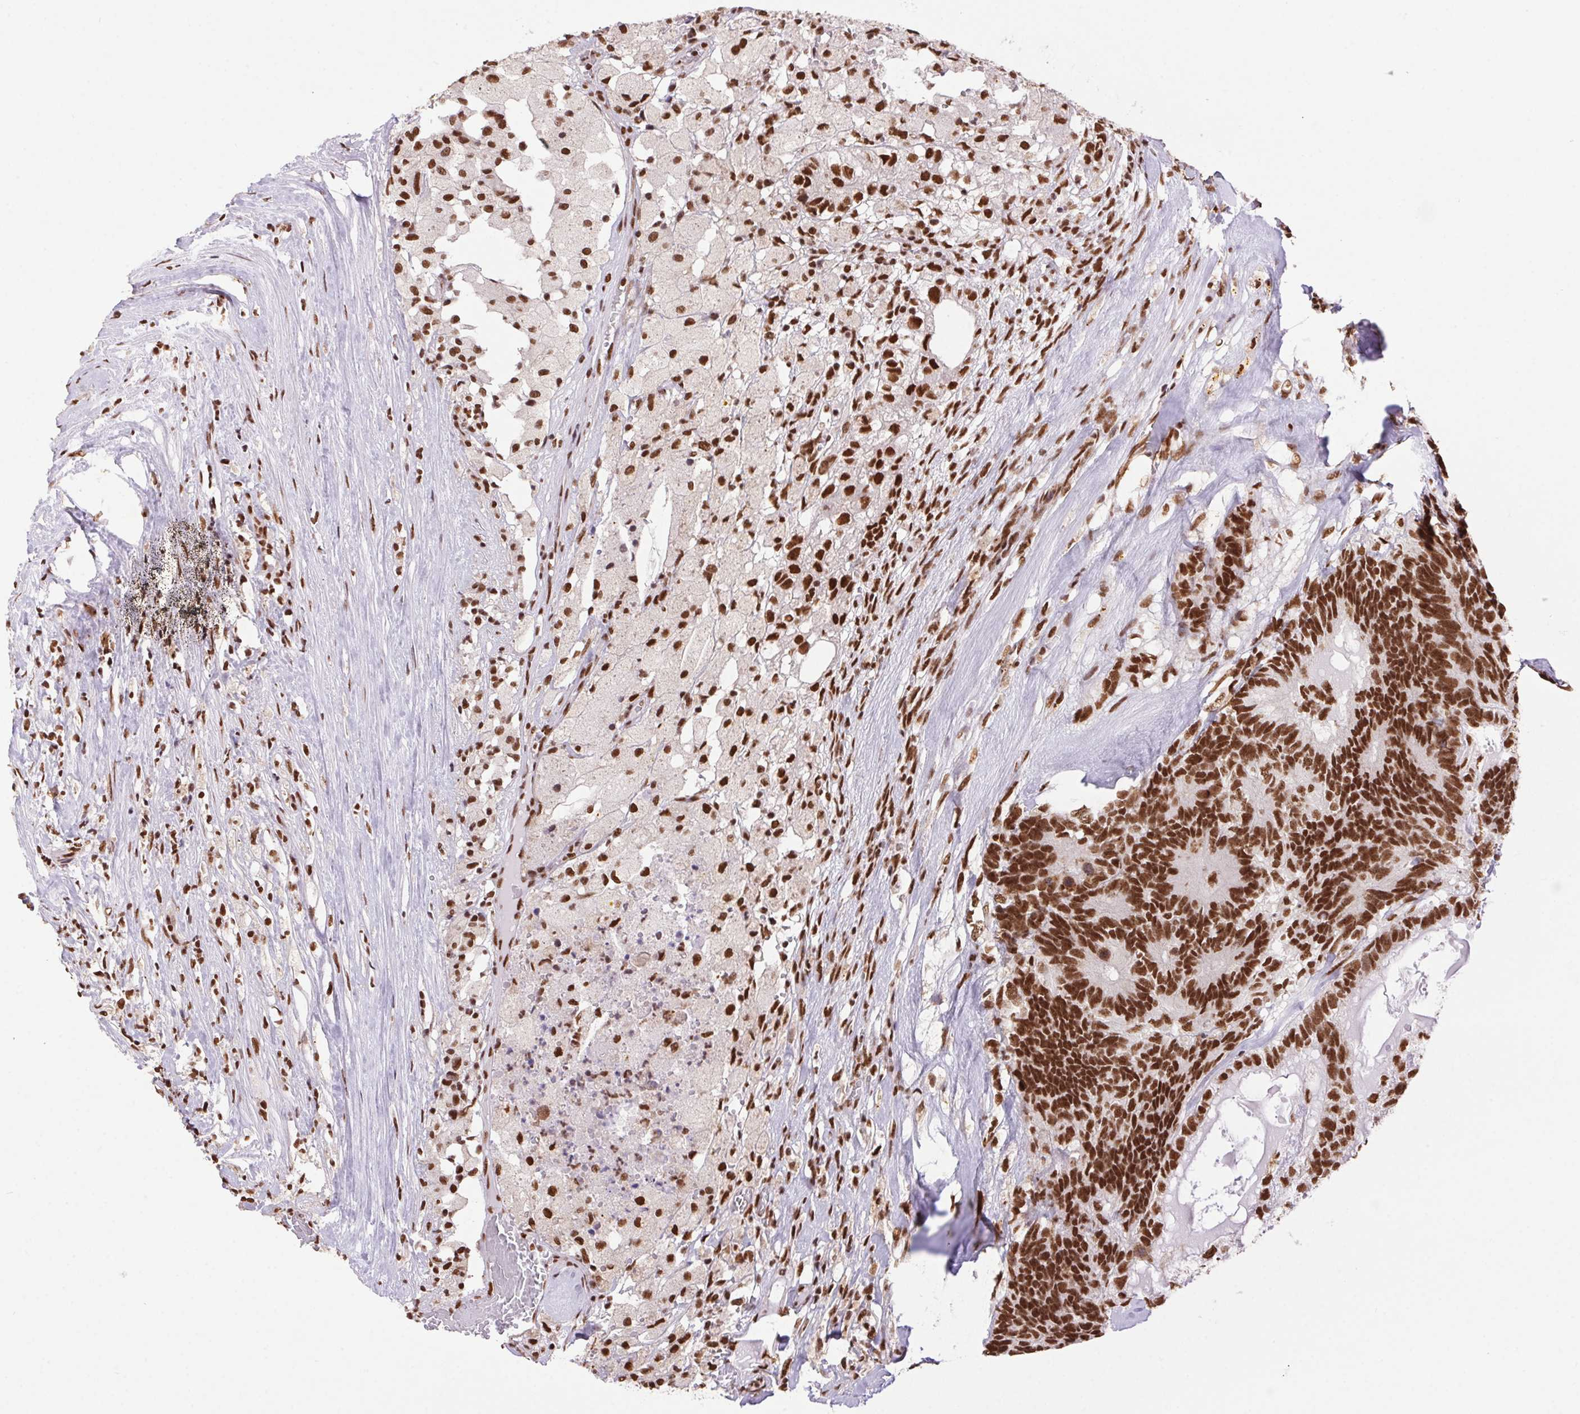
{"staining": {"intensity": "strong", "quantity": ">75%", "location": "nuclear"}, "tissue": "testis cancer", "cell_type": "Tumor cells", "image_type": "cancer", "snomed": [{"axis": "morphology", "description": "Seminoma, NOS"}, {"axis": "morphology", "description": "Carcinoma, Embryonal, NOS"}, {"axis": "topography", "description": "Testis"}], "caption": "Testis cancer stained with DAB immunohistochemistry shows high levels of strong nuclear positivity in about >75% of tumor cells. The protein of interest is stained brown, and the nuclei are stained in blue (DAB IHC with brightfield microscopy, high magnification).", "gene": "ZNF207", "patient": {"sex": "male", "age": 41}}